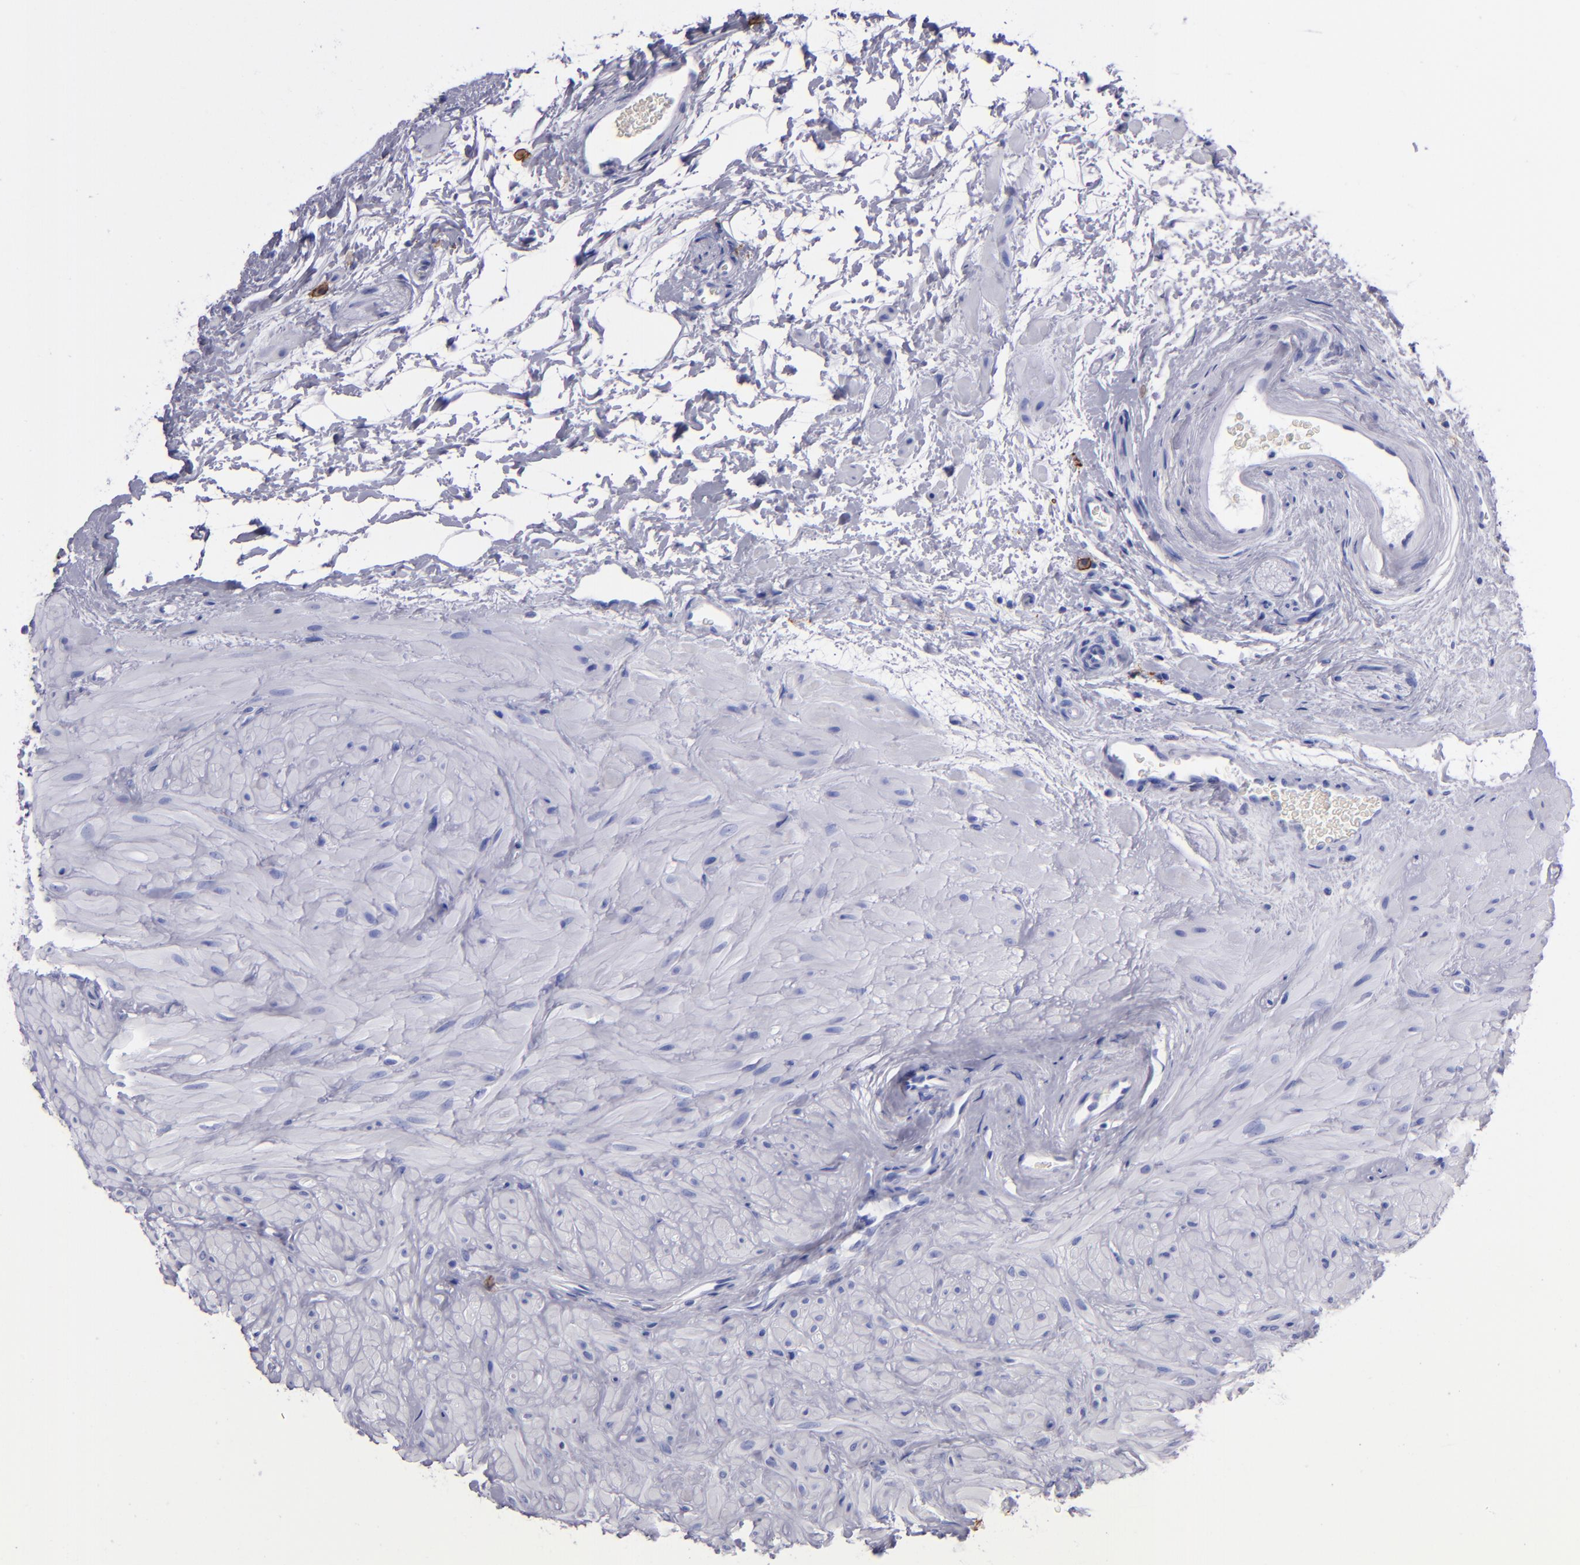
{"staining": {"intensity": "strong", "quantity": ">75%", "location": "cytoplasmic/membranous"}, "tissue": "seminal vesicle", "cell_type": "Glandular cells", "image_type": "normal", "snomed": [{"axis": "morphology", "description": "Normal tissue, NOS"}, {"axis": "topography", "description": "Seminal veicle"}], "caption": "Protein analysis of normal seminal vesicle demonstrates strong cytoplasmic/membranous staining in approximately >75% of glandular cells.", "gene": "CD38", "patient": {"sex": "male", "age": 63}}